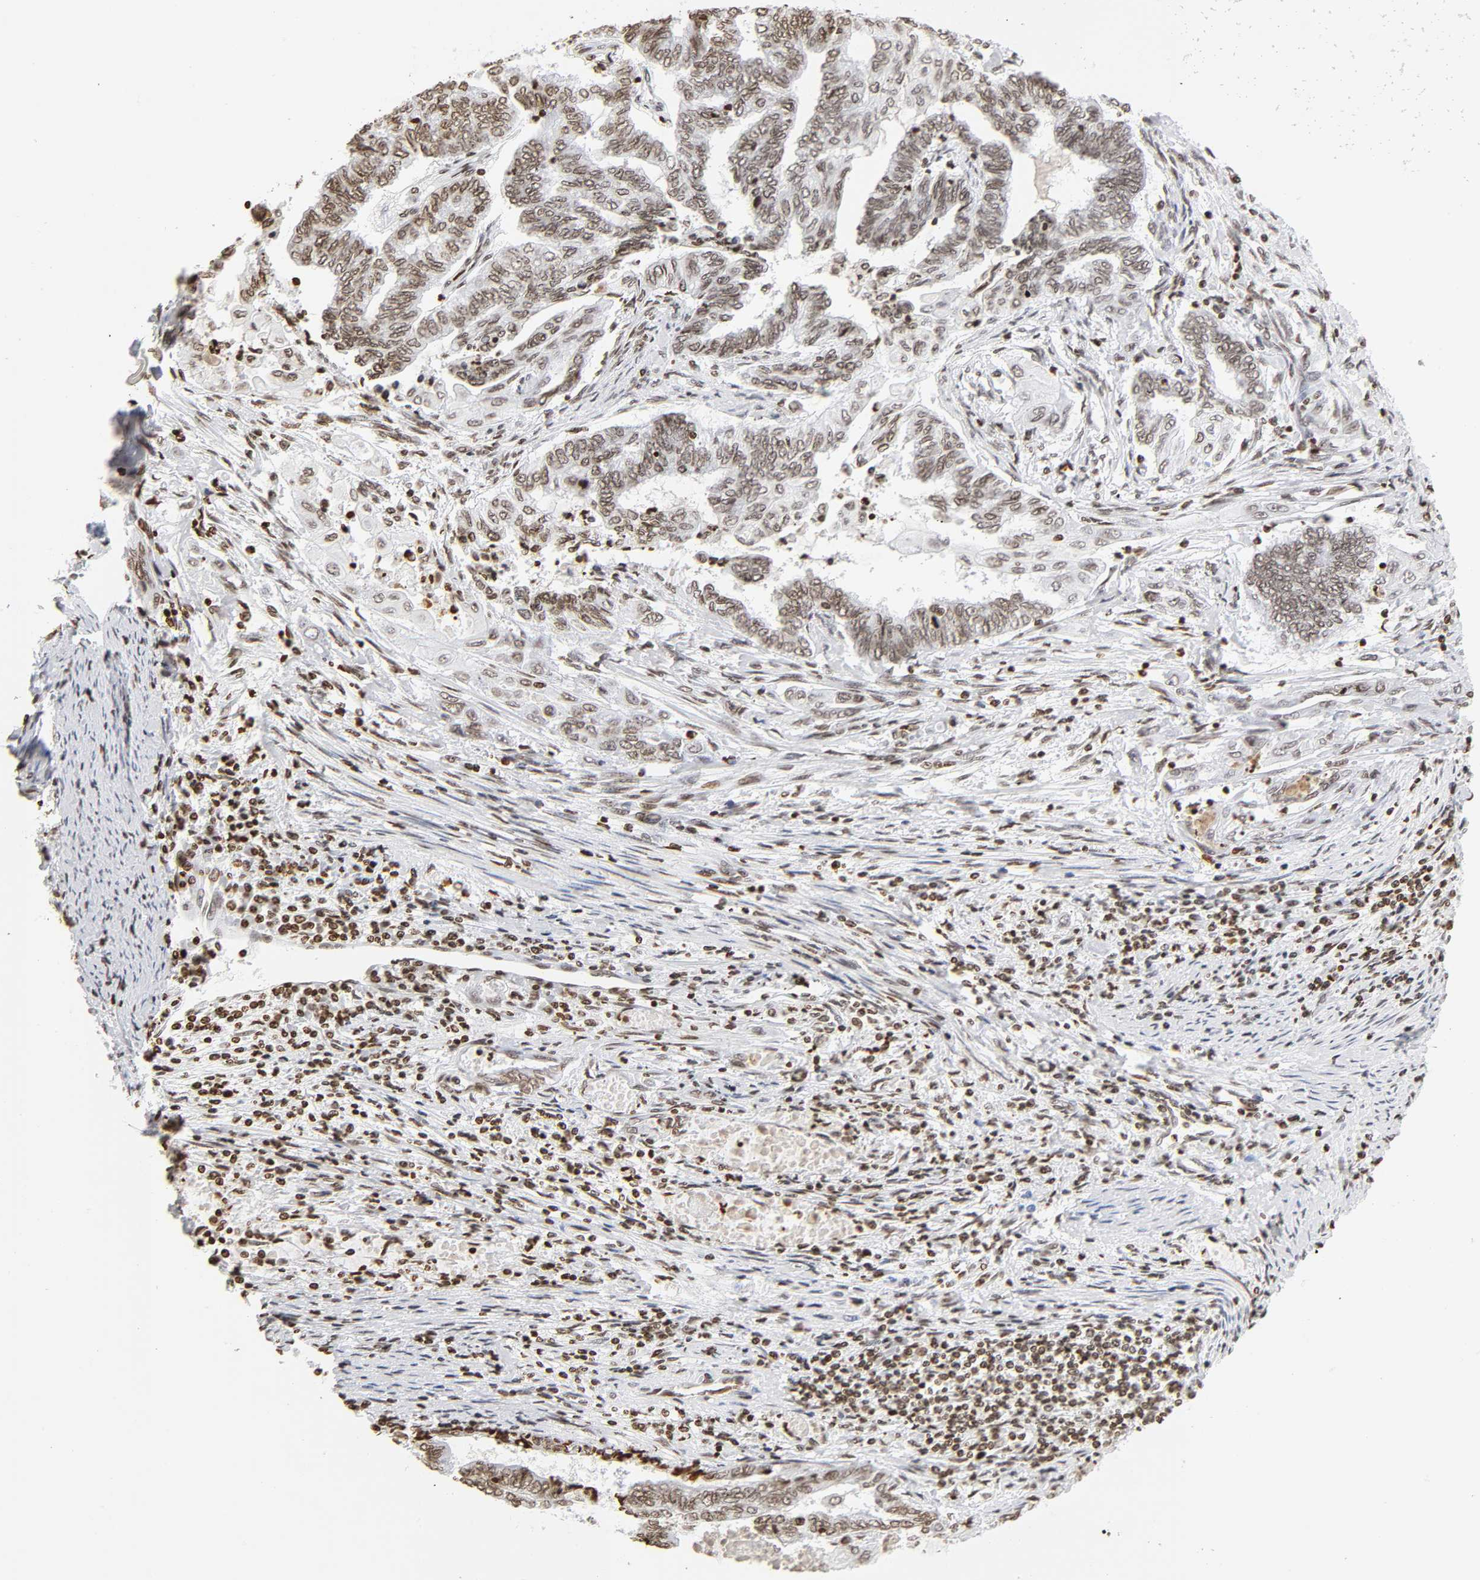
{"staining": {"intensity": "weak", "quantity": ">75%", "location": "nuclear"}, "tissue": "endometrial cancer", "cell_type": "Tumor cells", "image_type": "cancer", "snomed": [{"axis": "morphology", "description": "Adenocarcinoma, NOS"}, {"axis": "topography", "description": "Uterus"}, {"axis": "topography", "description": "Endometrium"}], "caption": "An image showing weak nuclear staining in about >75% of tumor cells in endometrial cancer, as visualized by brown immunohistochemical staining.", "gene": "H2AC12", "patient": {"sex": "female", "age": 70}}